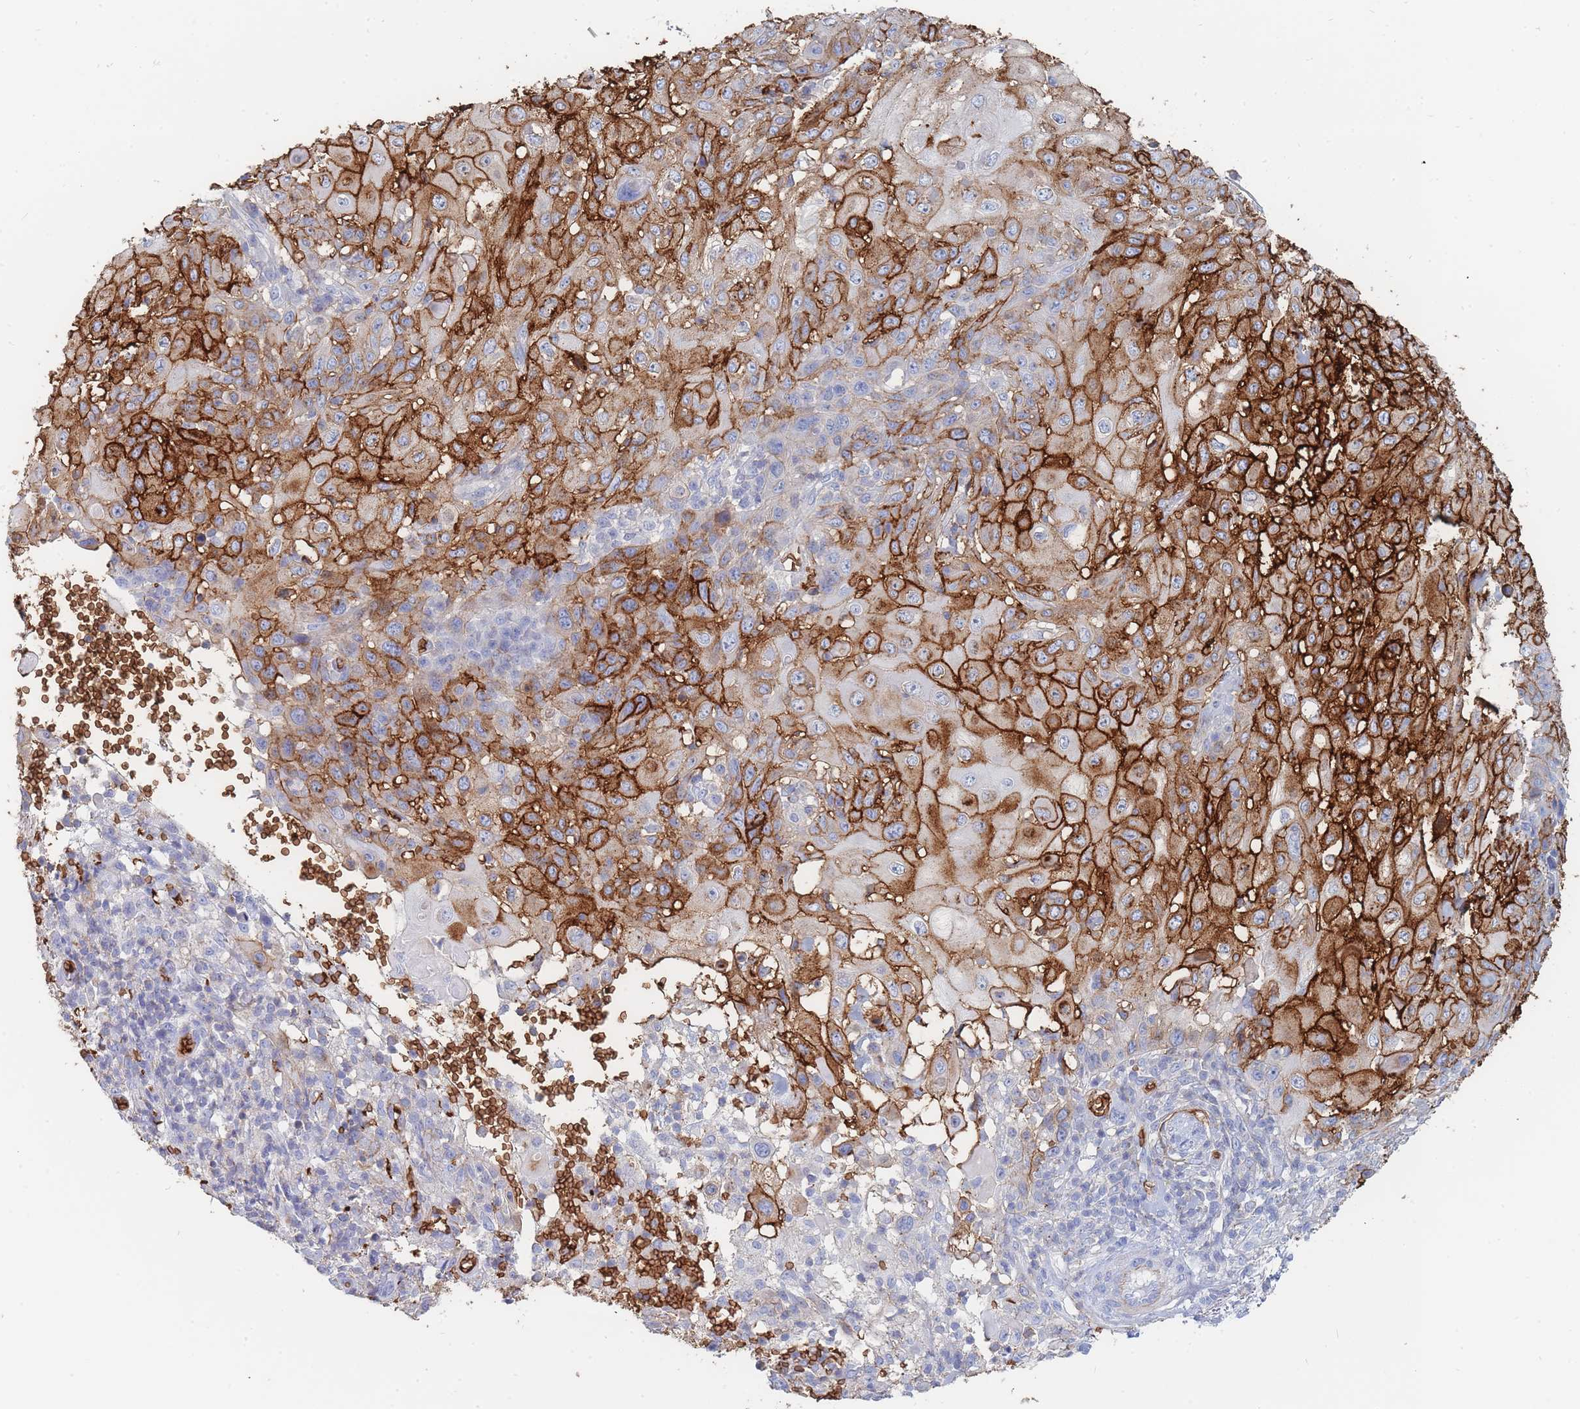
{"staining": {"intensity": "strong", "quantity": ">75%", "location": "cytoplasmic/membranous"}, "tissue": "skin cancer", "cell_type": "Tumor cells", "image_type": "cancer", "snomed": [{"axis": "morphology", "description": "Normal tissue, NOS"}, {"axis": "morphology", "description": "Squamous cell carcinoma, NOS"}, {"axis": "topography", "description": "Skin"}, {"axis": "topography", "description": "Cartilage tissue"}], "caption": "A micrograph showing strong cytoplasmic/membranous expression in approximately >75% of tumor cells in skin cancer, as visualized by brown immunohistochemical staining.", "gene": "SLC2A1", "patient": {"sex": "female", "age": 79}}